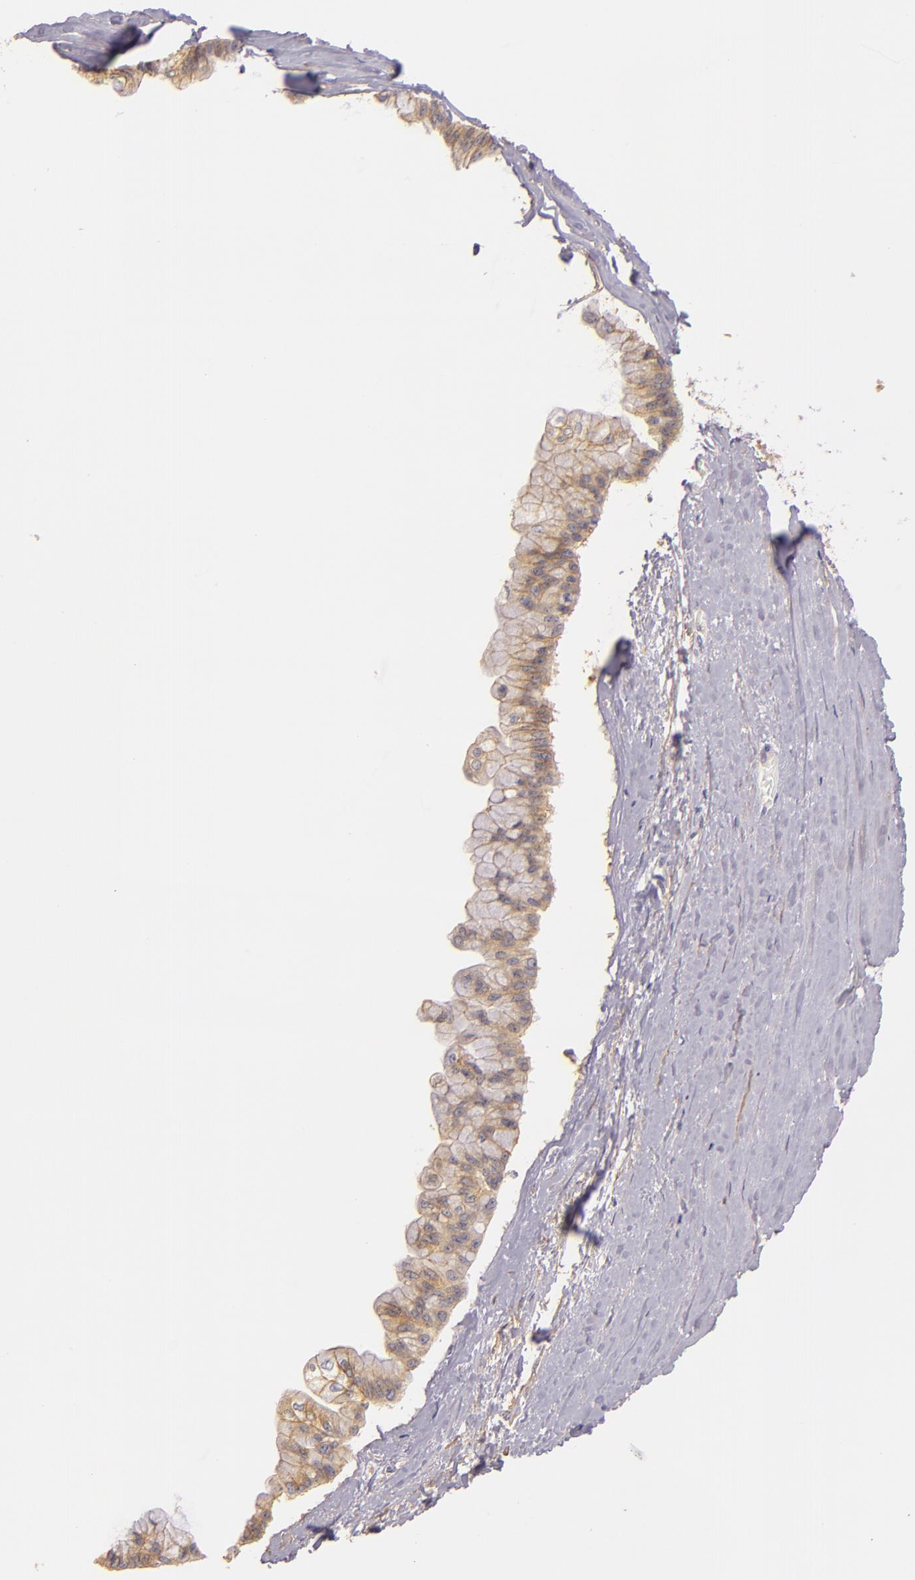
{"staining": {"intensity": "weak", "quantity": "25%-75%", "location": "cytoplasmic/membranous"}, "tissue": "liver cancer", "cell_type": "Tumor cells", "image_type": "cancer", "snomed": [{"axis": "morphology", "description": "Cholangiocarcinoma"}, {"axis": "topography", "description": "Liver"}], "caption": "The micrograph demonstrates a brown stain indicating the presence of a protein in the cytoplasmic/membranous of tumor cells in cholangiocarcinoma (liver).", "gene": "CTSF", "patient": {"sex": "female", "age": 79}}